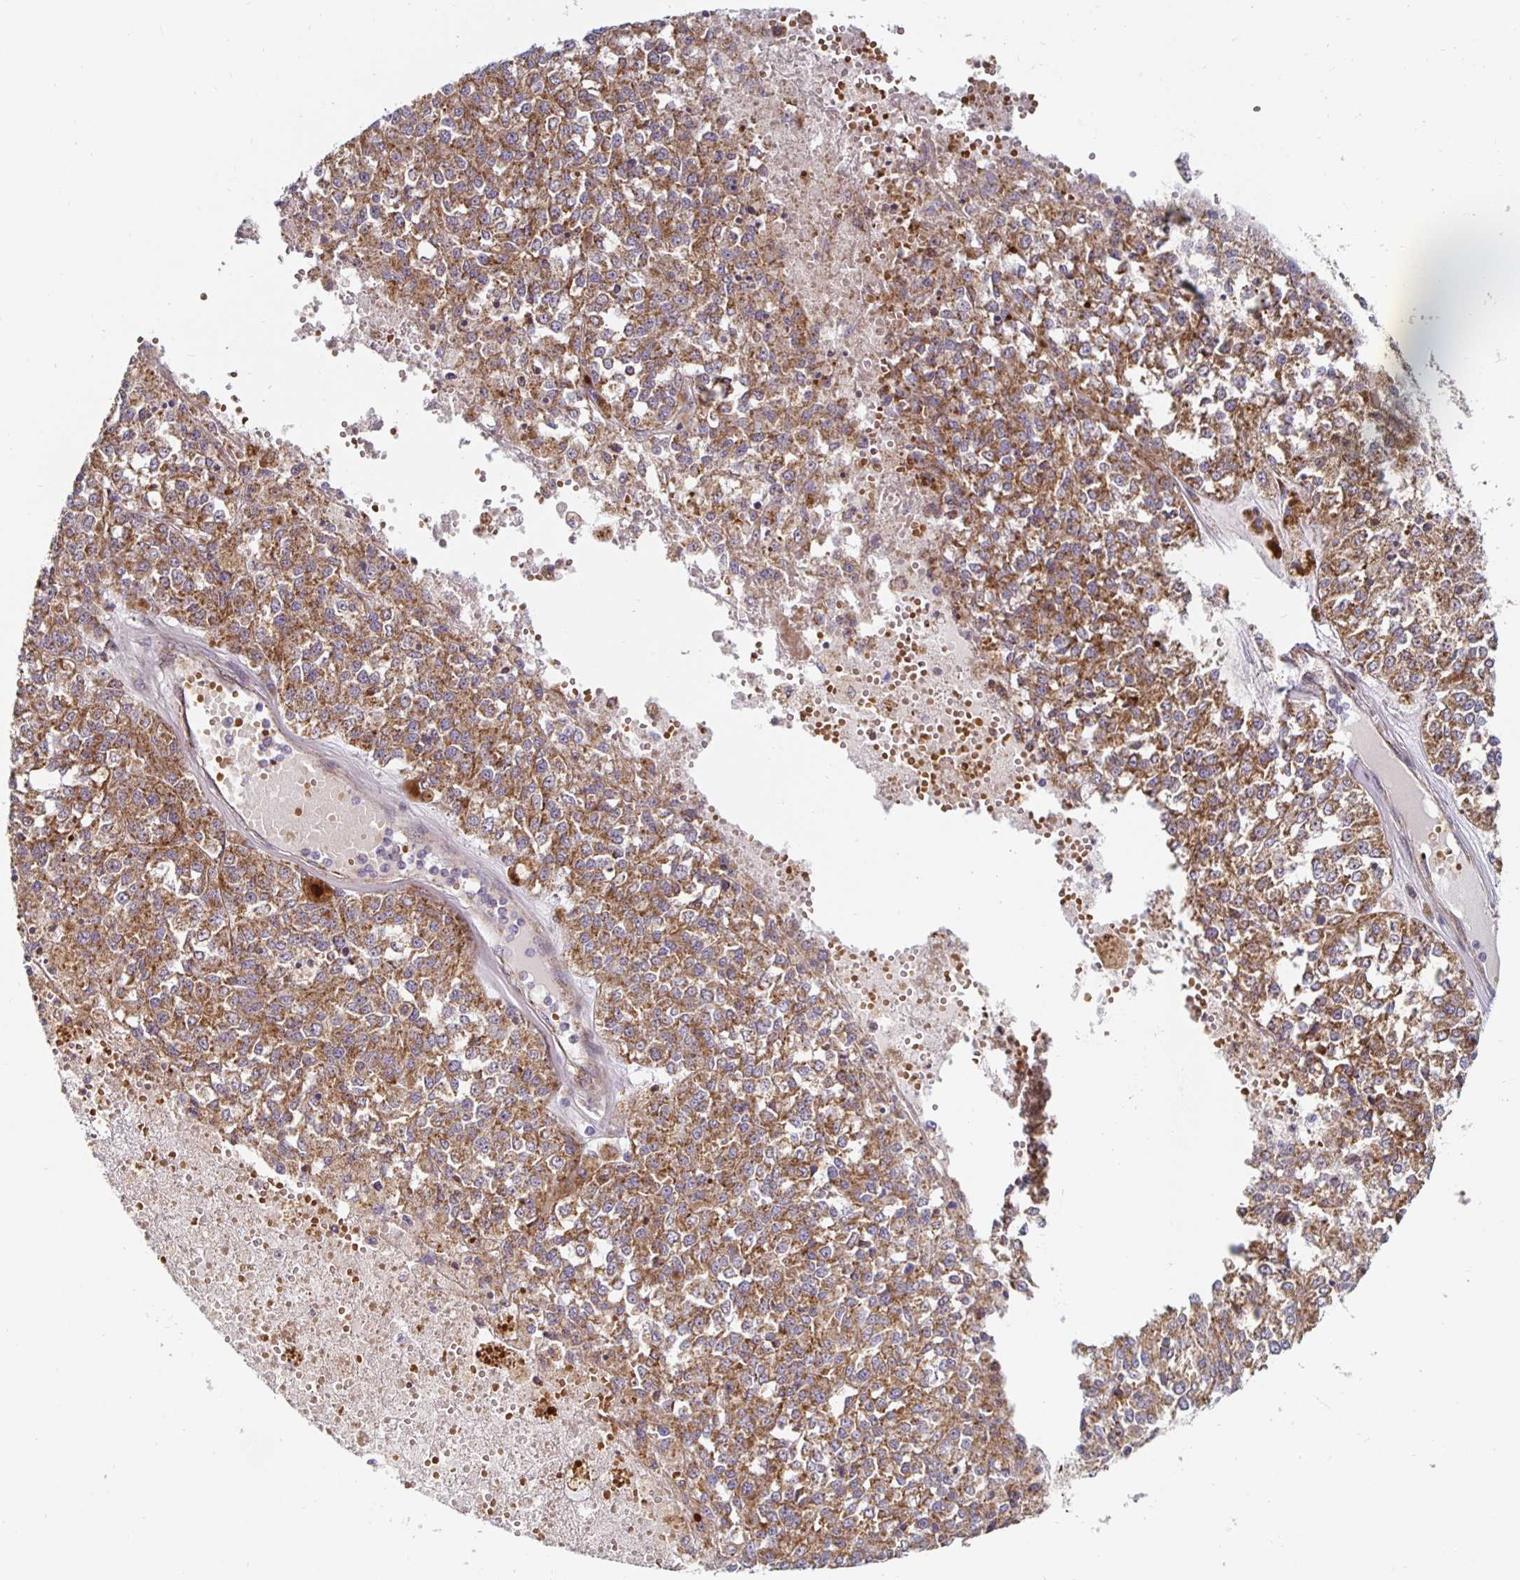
{"staining": {"intensity": "moderate", "quantity": ">75%", "location": "cytoplasmic/membranous"}, "tissue": "melanoma", "cell_type": "Tumor cells", "image_type": "cancer", "snomed": [{"axis": "morphology", "description": "Malignant melanoma, Metastatic site"}, {"axis": "topography", "description": "Lymph node"}], "caption": "Immunohistochemical staining of melanoma demonstrates moderate cytoplasmic/membranous protein positivity in about >75% of tumor cells. (DAB IHC, brown staining for protein, blue staining for nuclei).", "gene": "MRPL28", "patient": {"sex": "female", "age": 64}}